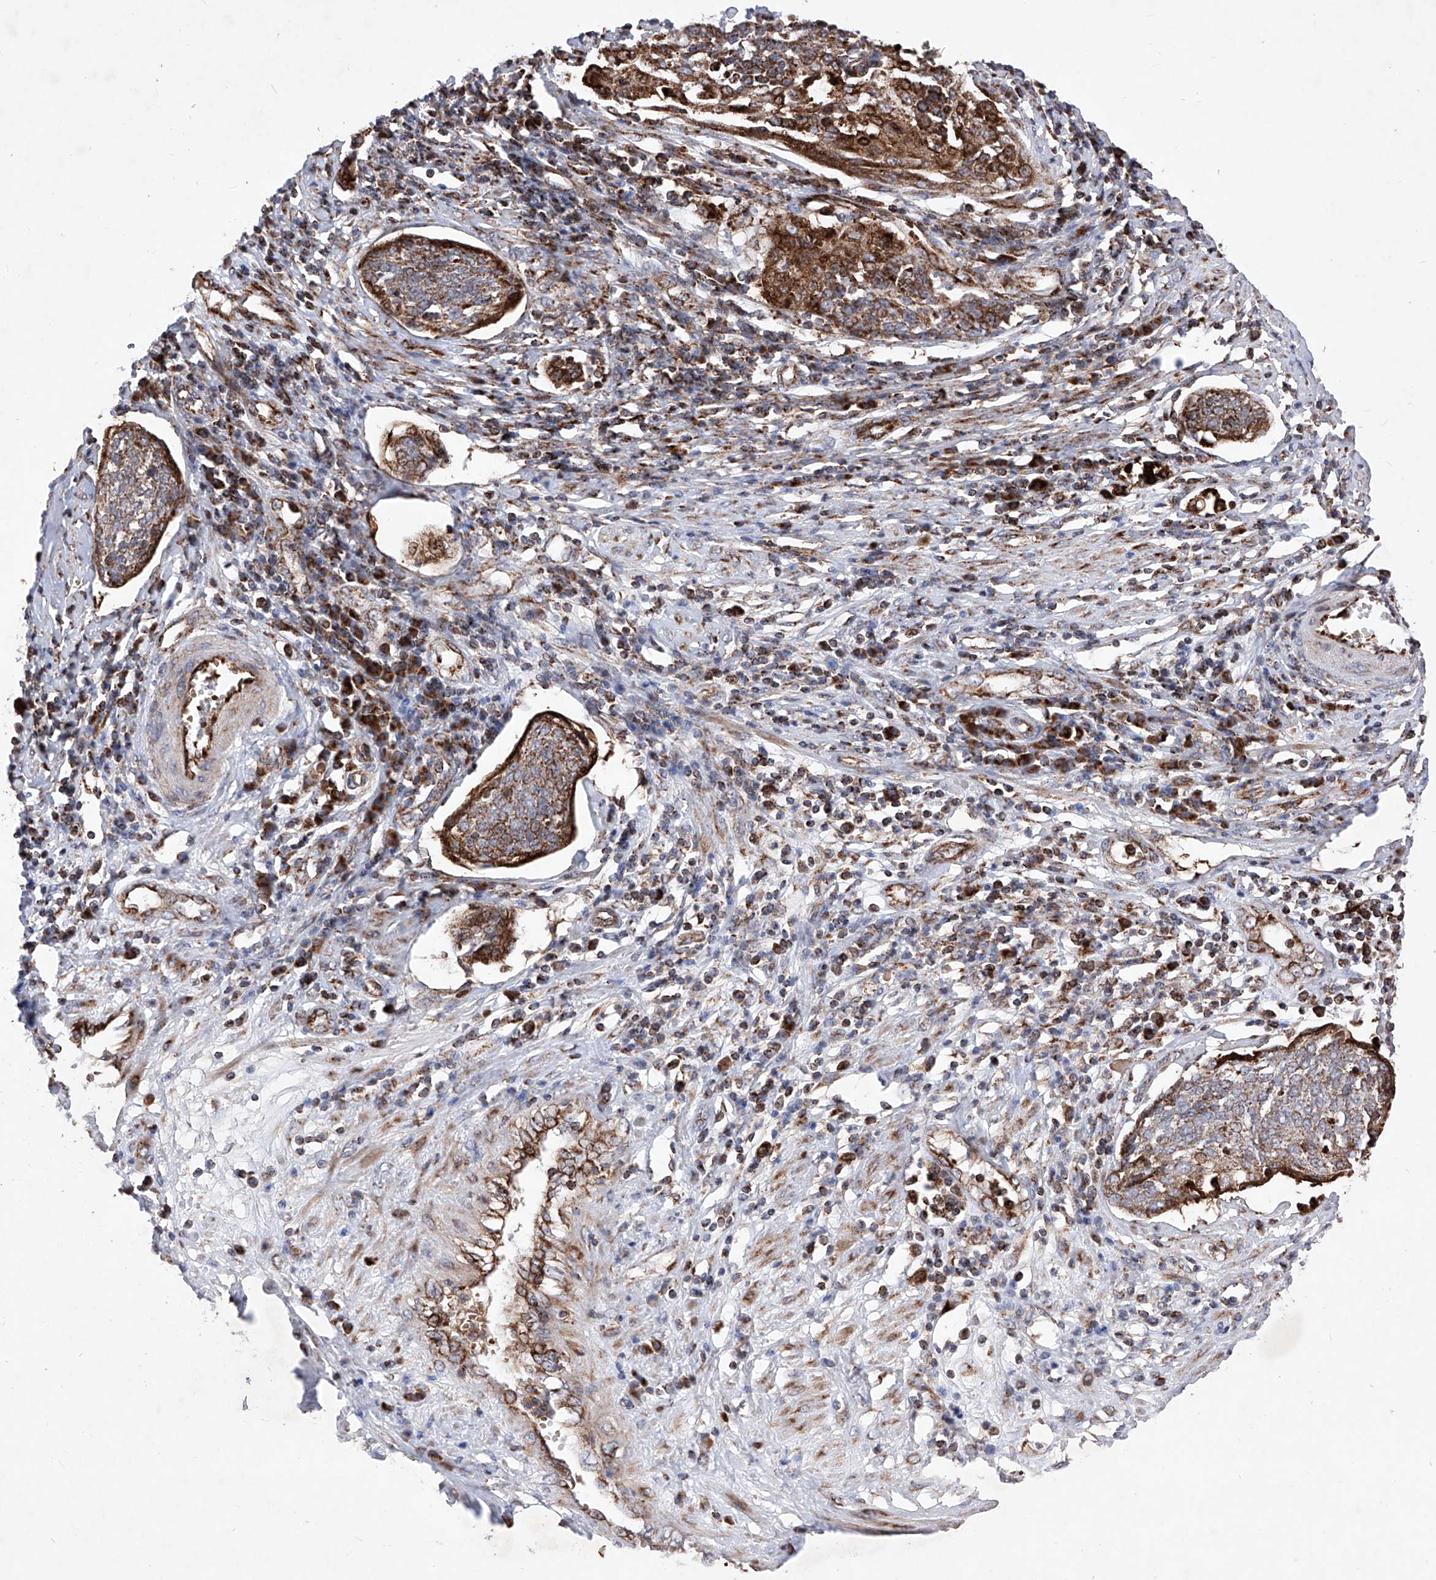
{"staining": {"intensity": "moderate", "quantity": ">75%", "location": "cytoplasmic/membranous"}, "tissue": "cervical cancer", "cell_type": "Tumor cells", "image_type": "cancer", "snomed": [{"axis": "morphology", "description": "Squamous cell carcinoma, NOS"}, {"axis": "topography", "description": "Cervix"}], "caption": "Moderate cytoplasmic/membranous positivity for a protein is identified in approximately >75% of tumor cells of squamous cell carcinoma (cervical) using immunohistochemistry.", "gene": "SEMA6A", "patient": {"sex": "female", "age": 34}}